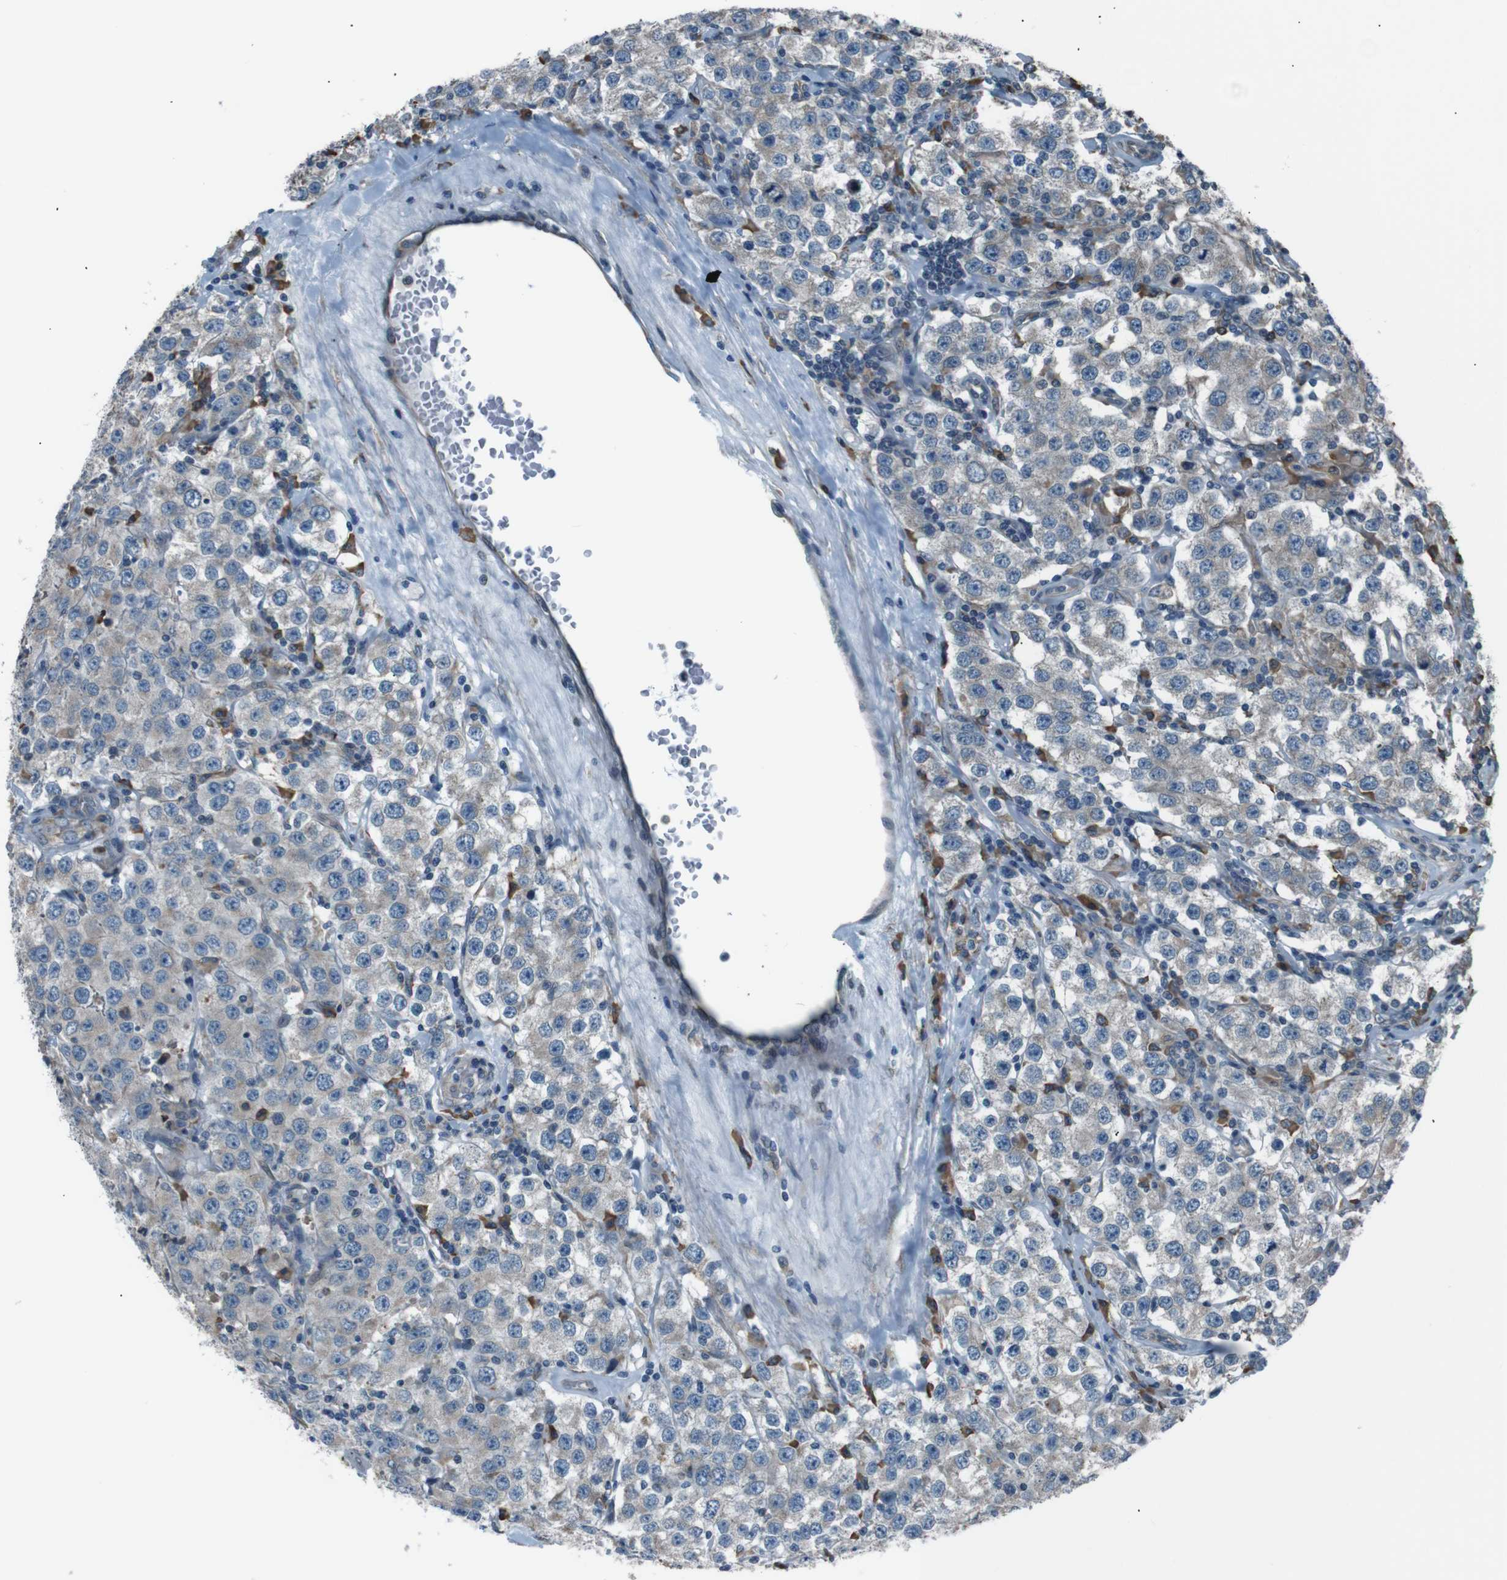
{"staining": {"intensity": "negative", "quantity": "none", "location": "none"}, "tissue": "testis cancer", "cell_type": "Tumor cells", "image_type": "cancer", "snomed": [{"axis": "morphology", "description": "Seminoma, NOS"}, {"axis": "topography", "description": "Testis"}], "caption": "Testis seminoma was stained to show a protein in brown. There is no significant positivity in tumor cells.", "gene": "SIGMAR1", "patient": {"sex": "male", "age": 52}}